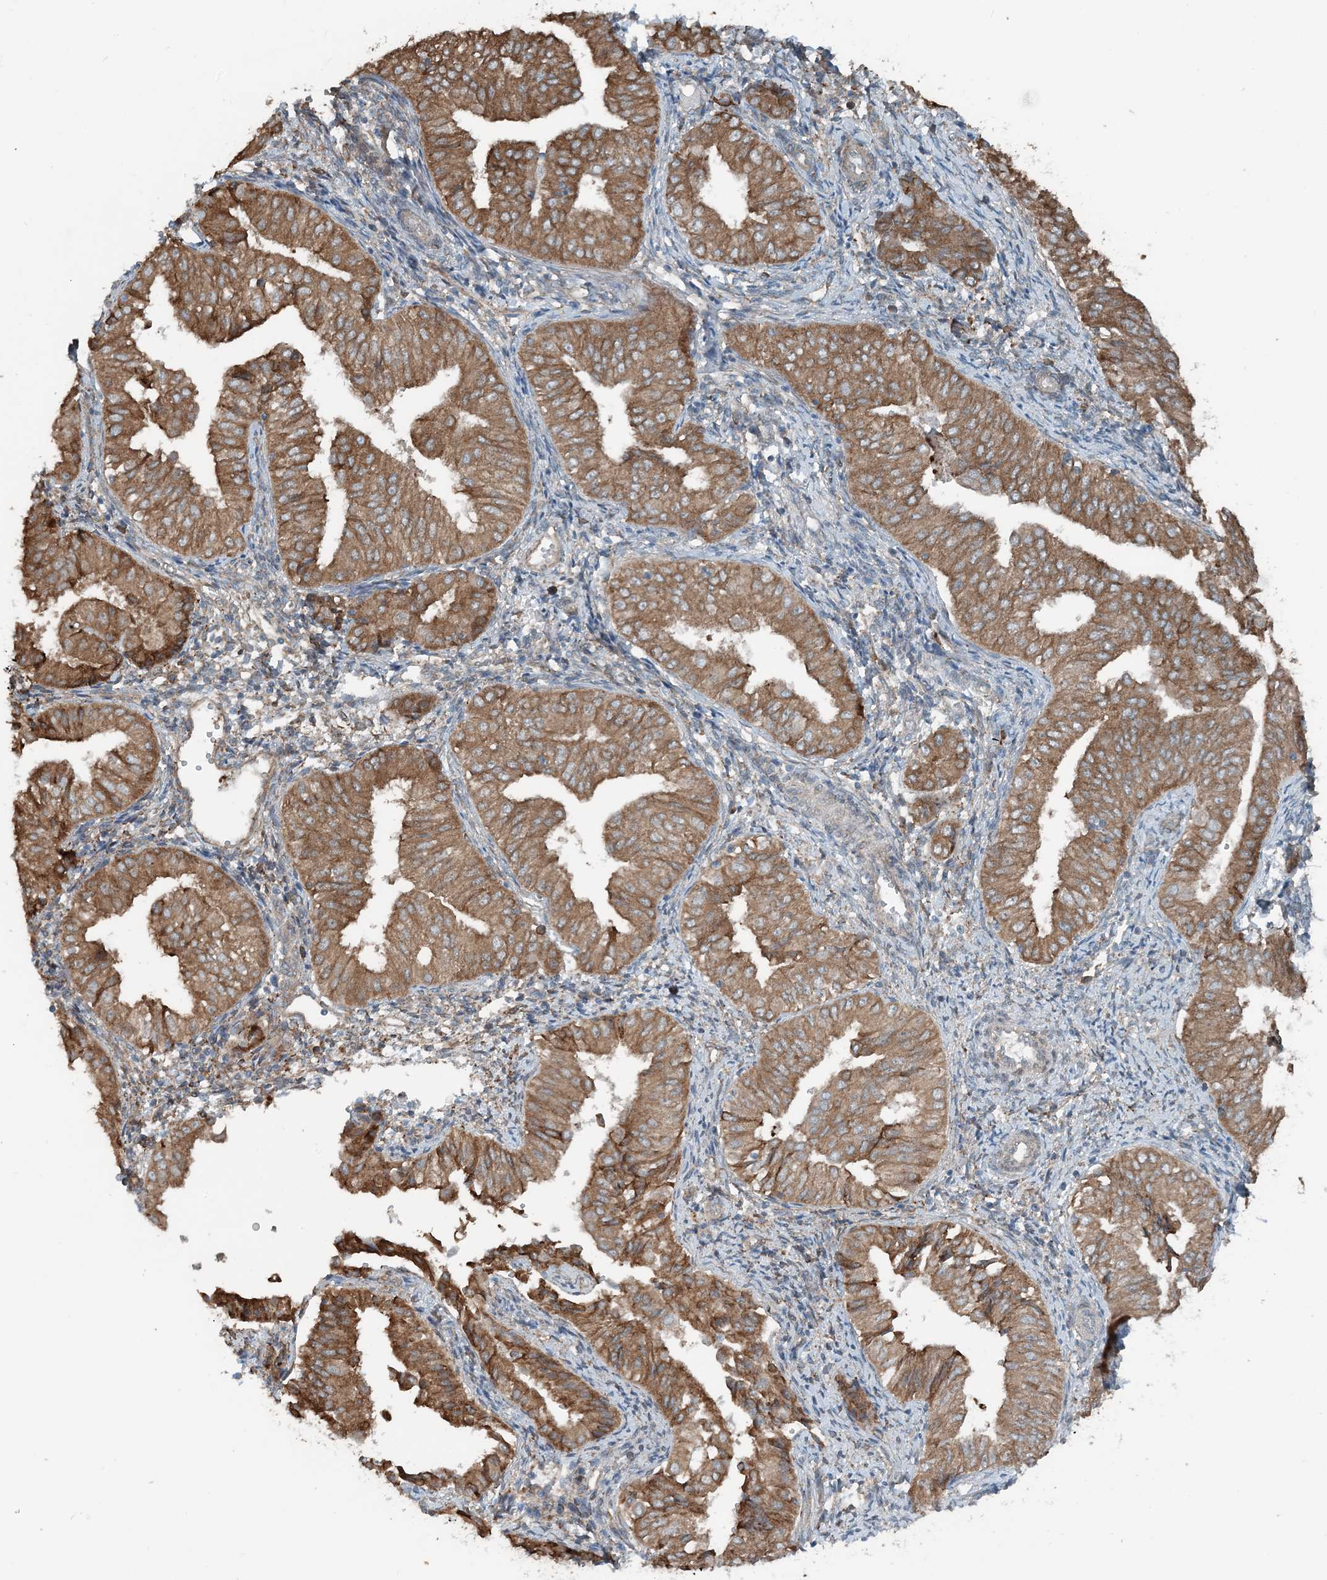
{"staining": {"intensity": "moderate", "quantity": ">75%", "location": "cytoplasmic/membranous"}, "tissue": "endometrial cancer", "cell_type": "Tumor cells", "image_type": "cancer", "snomed": [{"axis": "morphology", "description": "Normal tissue, NOS"}, {"axis": "morphology", "description": "Adenocarcinoma, NOS"}, {"axis": "topography", "description": "Endometrium"}], "caption": "Immunohistochemical staining of human endometrial cancer (adenocarcinoma) displays medium levels of moderate cytoplasmic/membranous protein positivity in about >75% of tumor cells. (brown staining indicates protein expression, while blue staining denotes nuclei).", "gene": "CERKL", "patient": {"sex": "female", "age": 53}}